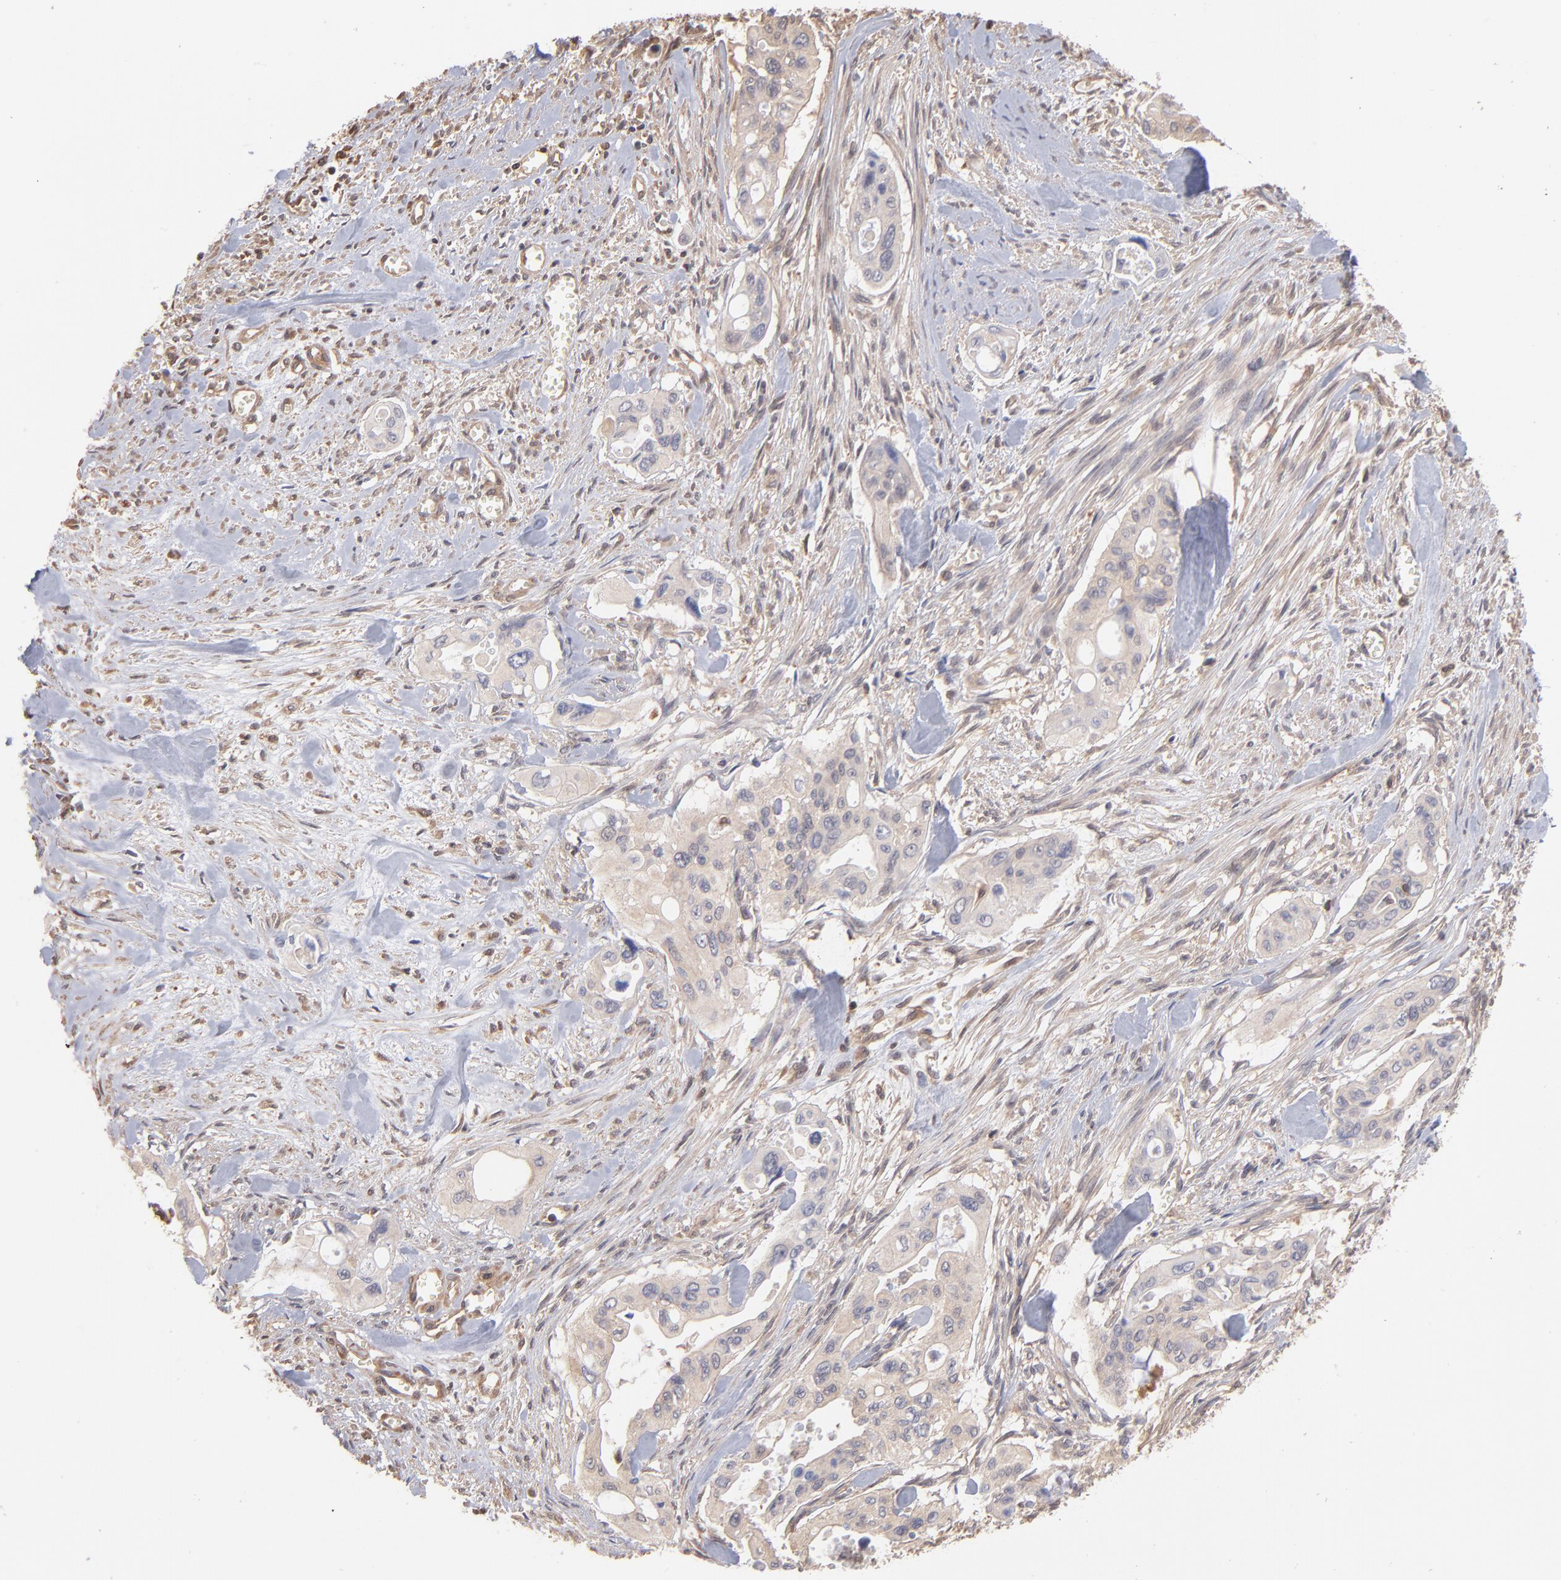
{"staining": {"intensity": "weak", "quantity": "25%-75%", "location": "cytoplasmic/membranous"}, "tissue": "pancreatic cancer", "cell_type": "Tumor cells", "image_type": "cancer", "snomed": [{"axis": "morphology", "description": "Adenocarcinoma, NOS"}, {"axis": "topography", "description": "Pancreas"}], "caption": "Tumor cells display weak cytoplasmic/membranous positivity in approximately 25%-75% of cells in pancreatic adenocarcinoma.", "gene": "MAP2K2", "patient": {"sex": "male", "age": 77}}